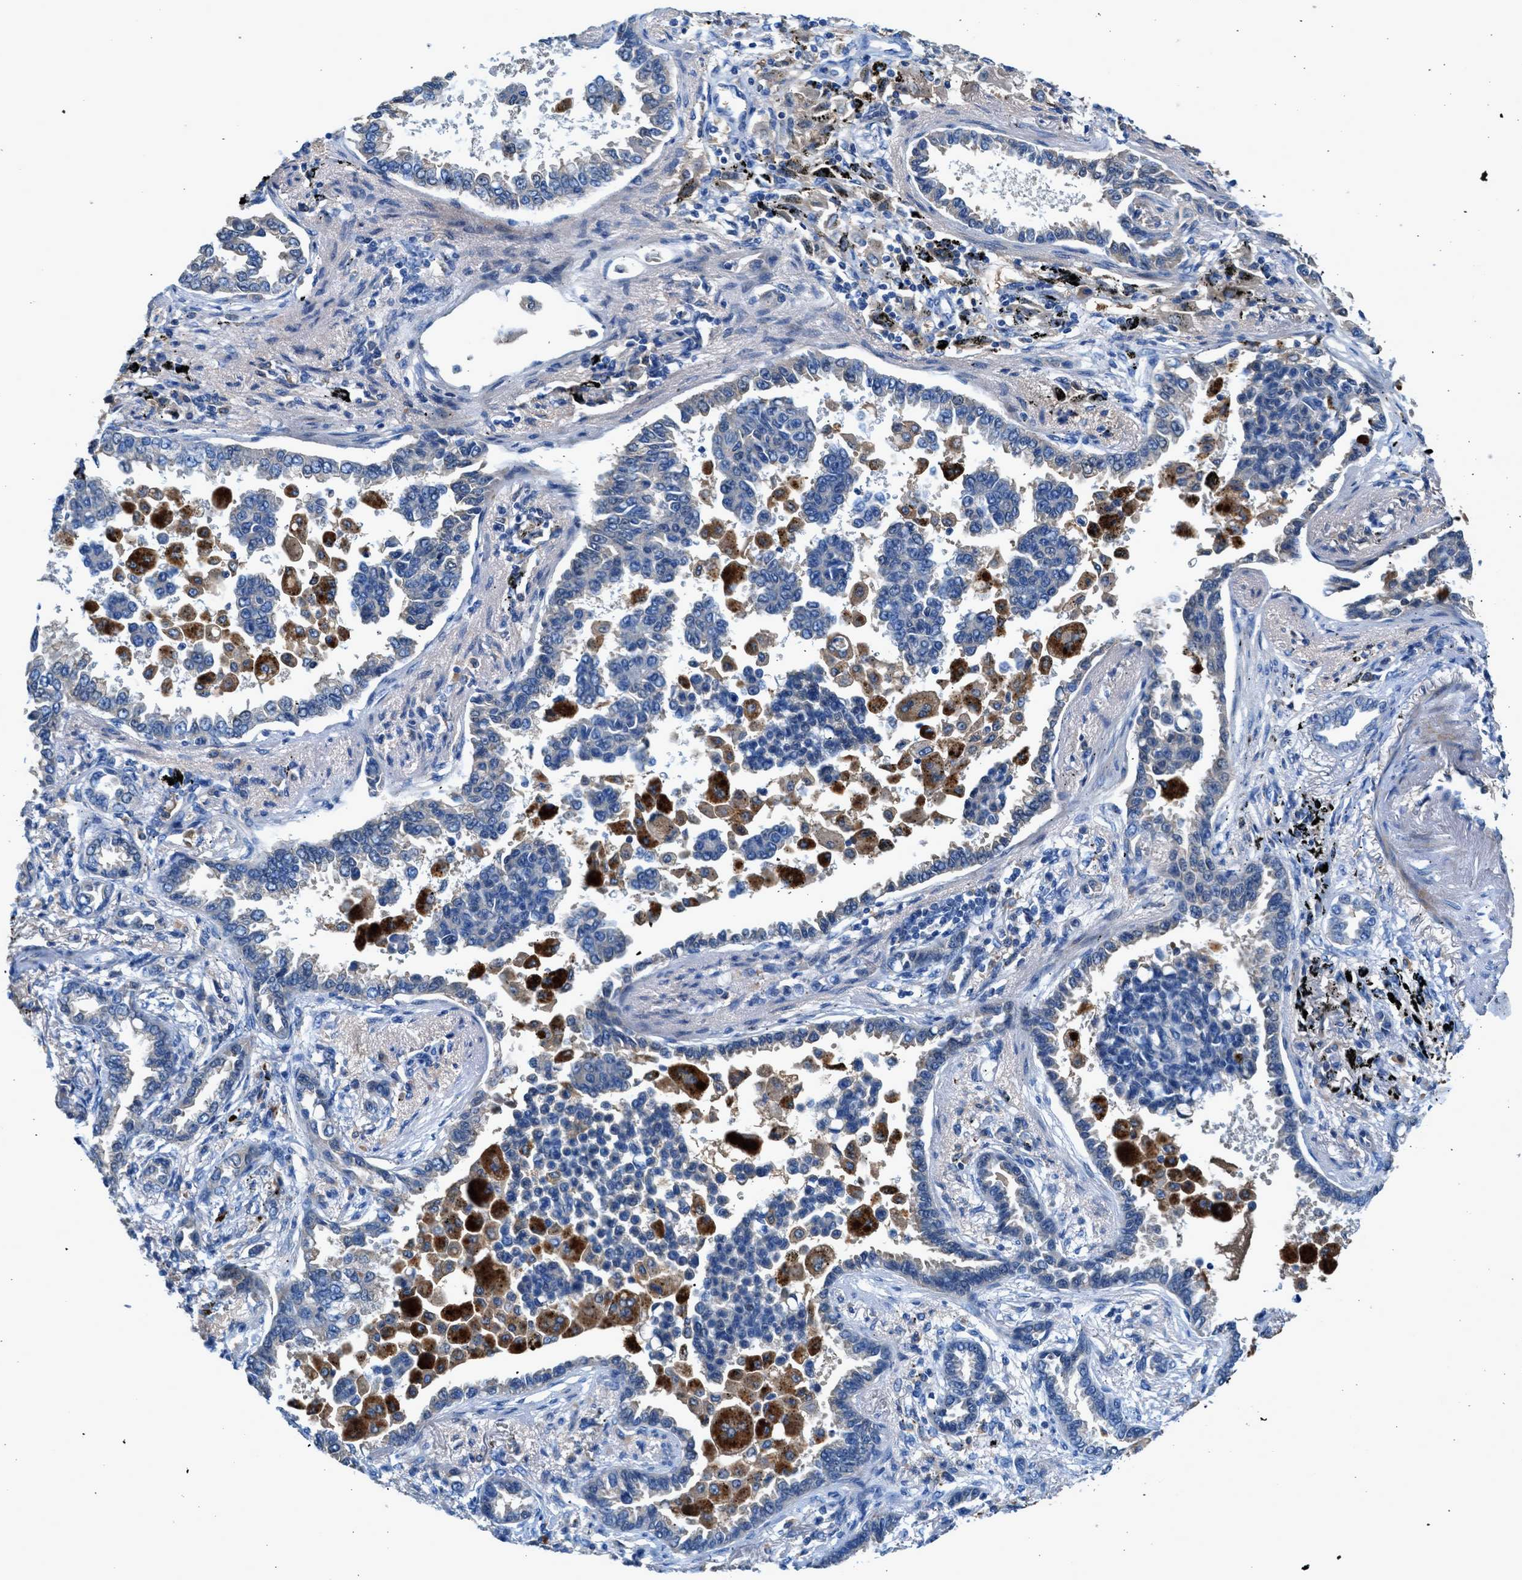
{"staining": {"intensity": "negative", "quantity": "none", "location": "none"}, "tissue": "lung cancer", "cell_type": "Tumor cells", "image_type": "cancer", "snomed": [{"axis": "morphology", "description": "Normal tissue, NOS"}, {"axis": "morphology", "description": "Adenocarcinoma, NOS"}, {"axis": "topography", "description": "Lung"}], "caption": "Histopathology image shows no significant protein expression in tumor cells of lung cancer.", "gene": "RWDD2B", "patient": {"sex": "male", "age": 59}}